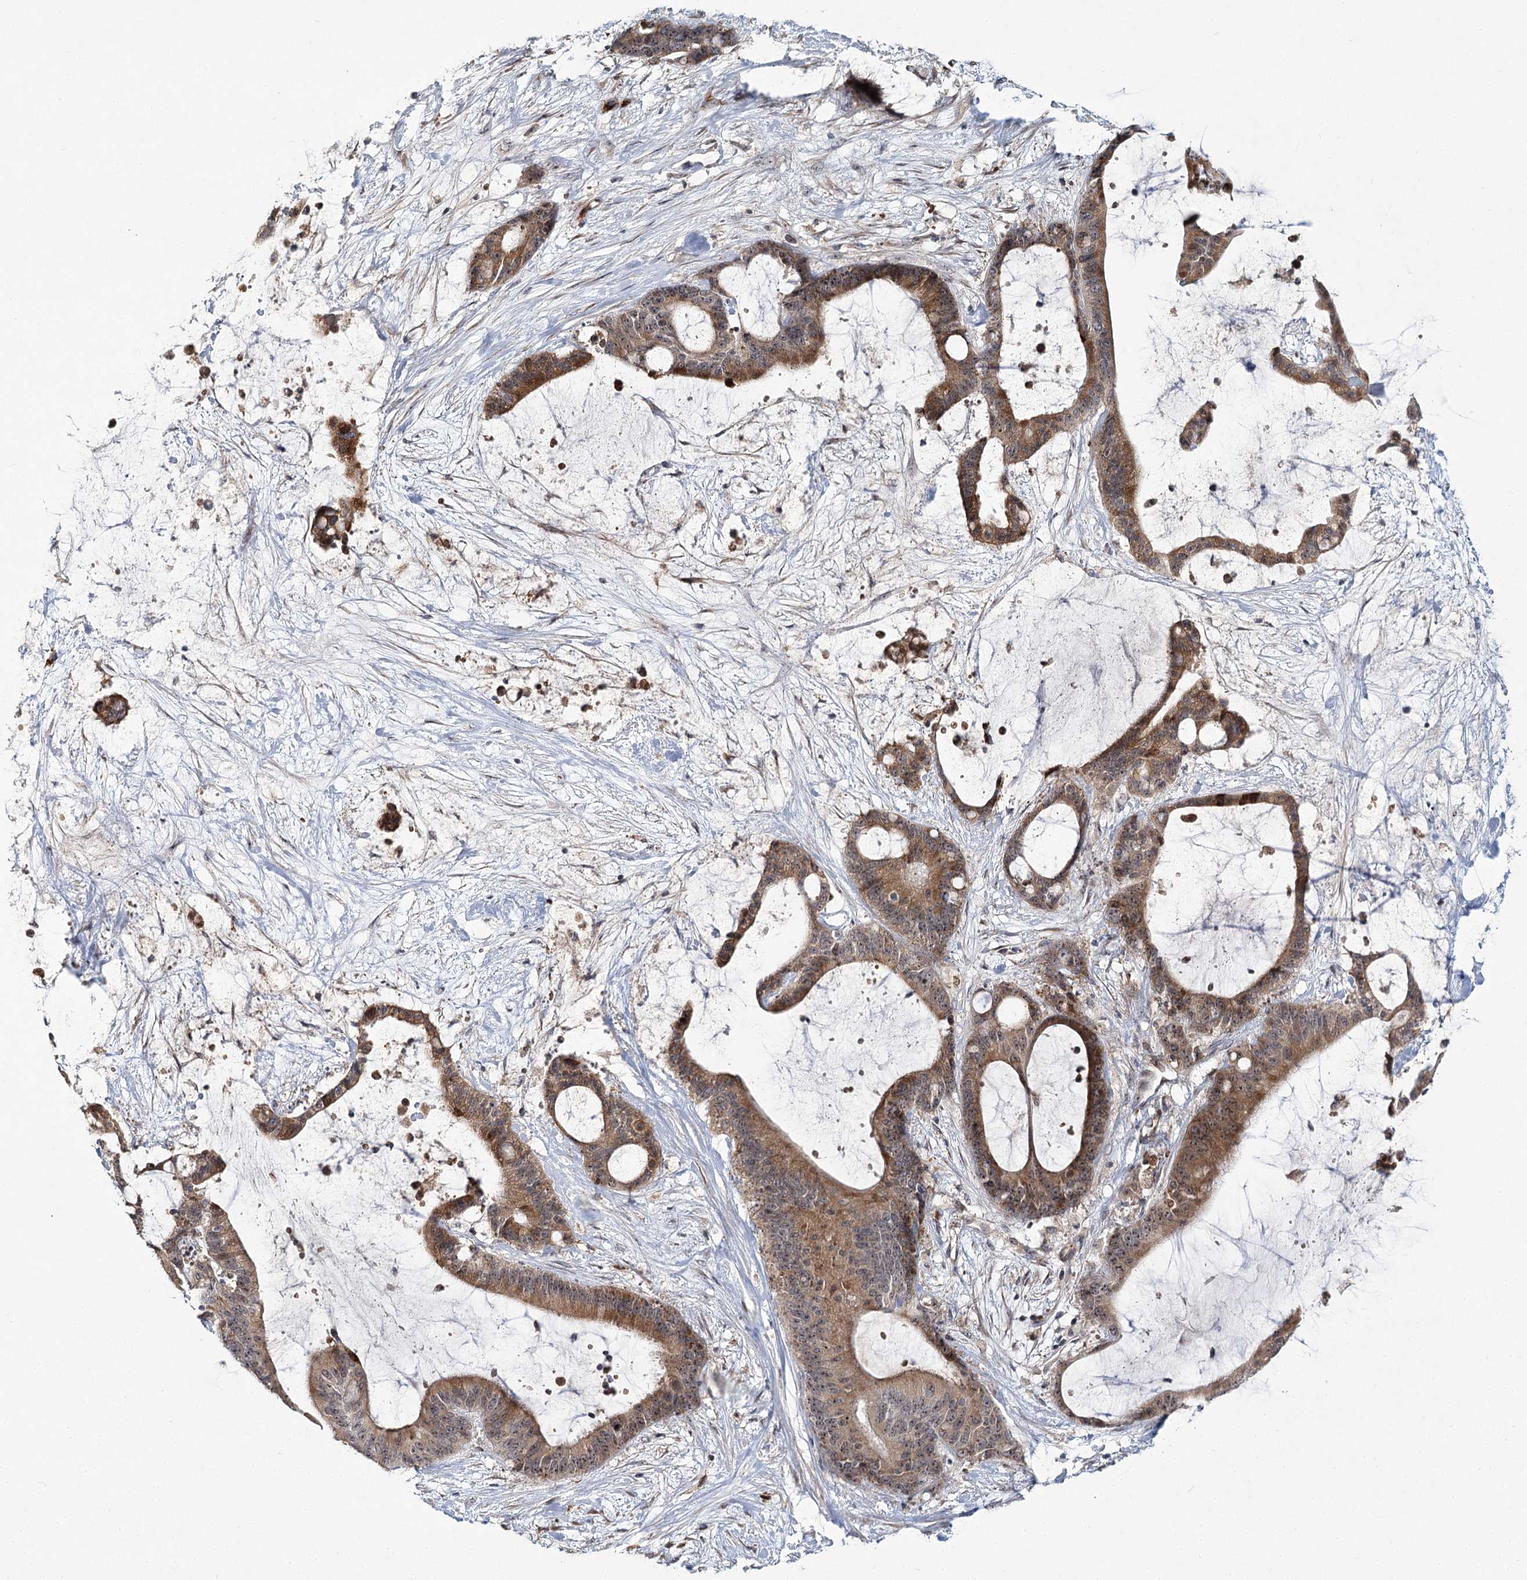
{"staining": {"intensity": "moderate", "quantity": ">75%", "location": "cytoplasmic/membranous"}, "tissue": "liver cancer", "cell_type": "Tumor cells", "image_type": "cancer", "snomed": [{"axis": "morphology", "description": "Cholangiocarcinoma"}, {"axis": "topography", "description": "Liver"}], "caption": "The micrograph exhibits immunohistochemical staining of liver cancer. There is moderate cytoplasmic/membranous positivity is seen in about >75% of tumor cells.", "gene": "WDR36", "patient": {"sex": "female", "age": 73}}